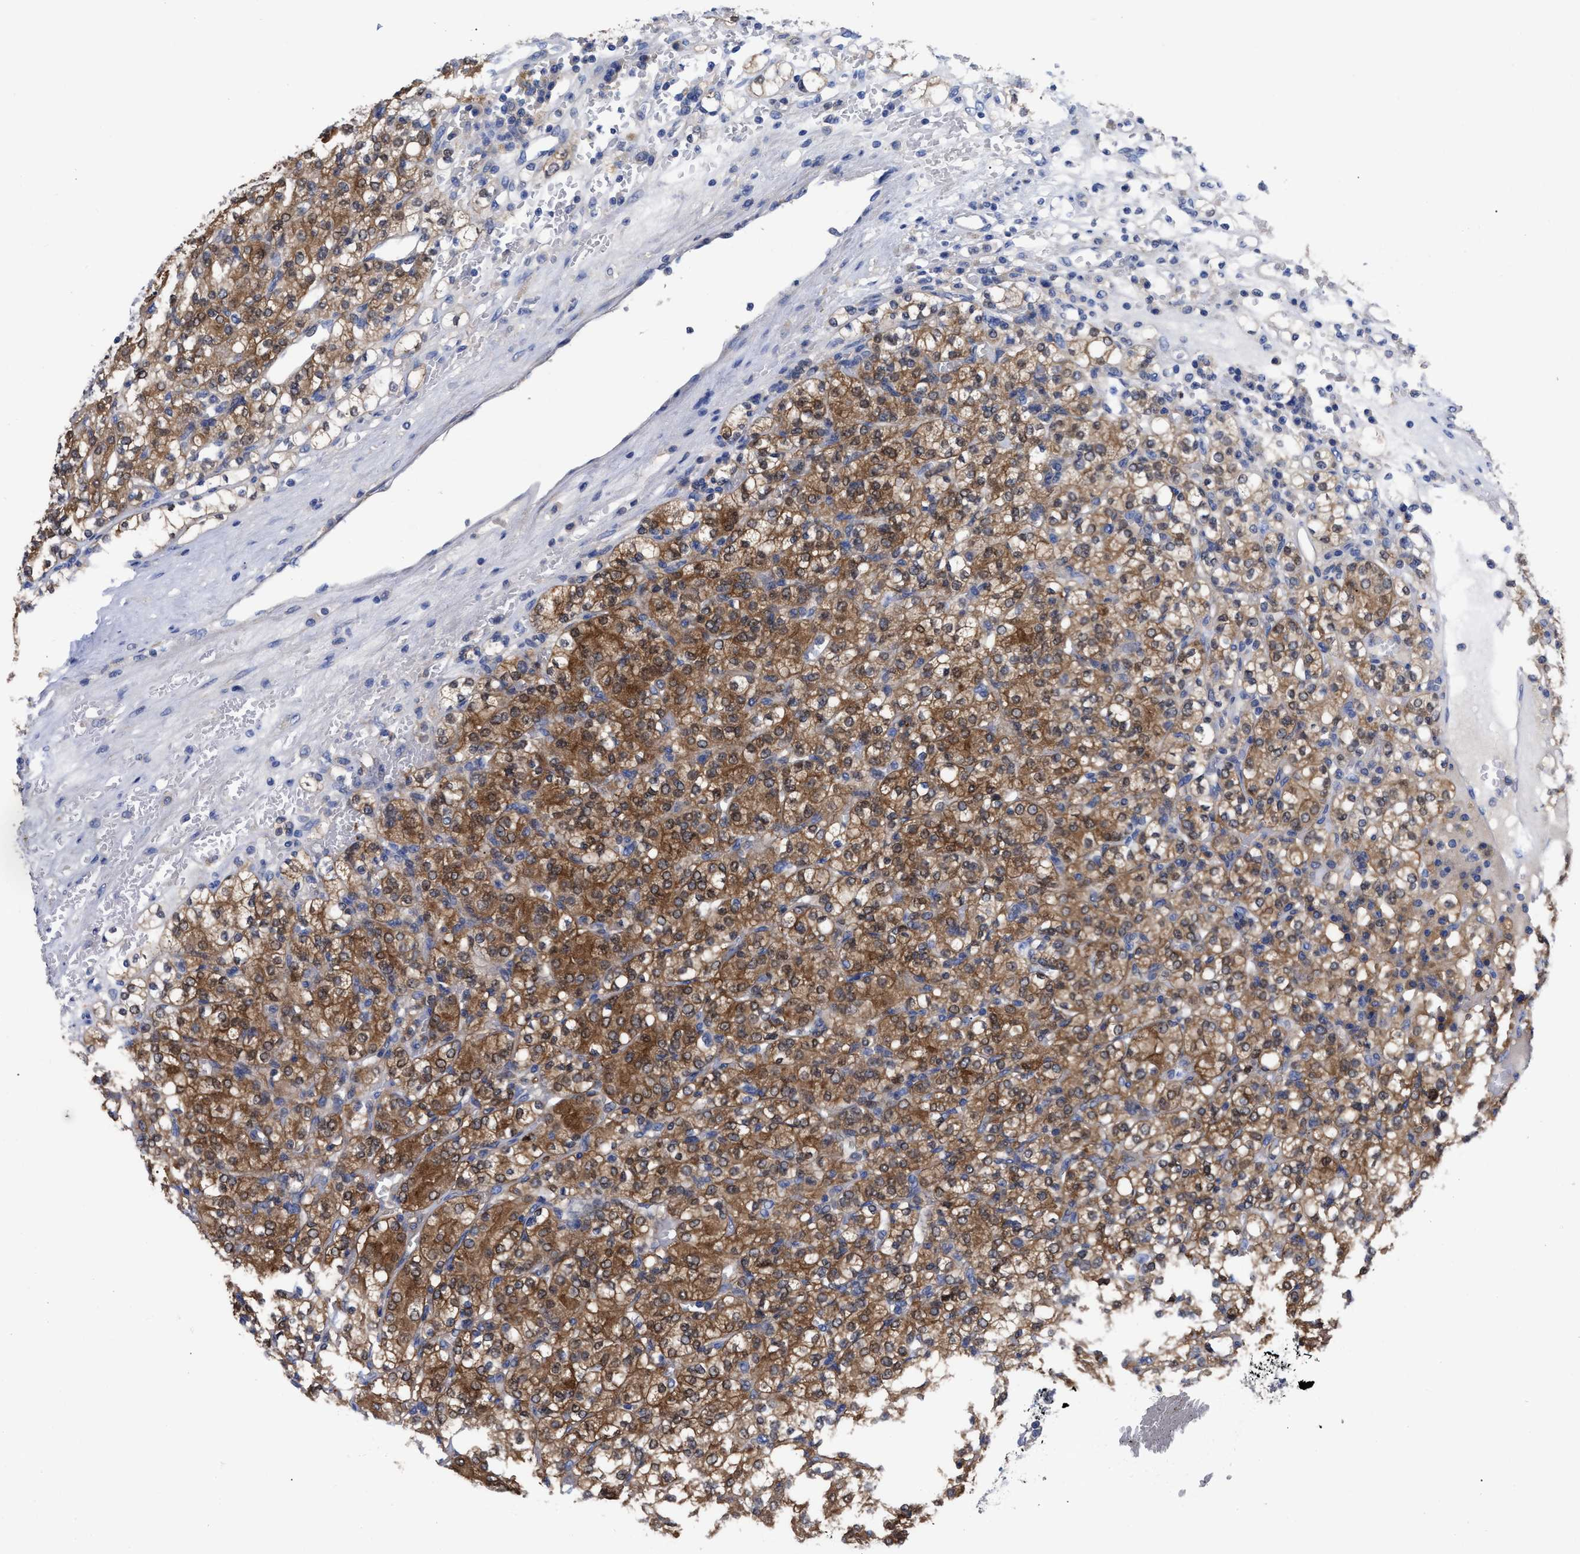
{"staining": {"intensity": "moderate", "quantity": ">75%", "location": "cytoplasmic/membranous"}, "tissue": "renal cancer", "cell_type": "Tumor cells", "image_type": "cancer", "snomed": [{"axis": "morphology", "description": "Adenocarcinoma, NOS"}, {"axis": "topography", "description": "Kidney"}], "caption": "Protein staining of renal cancer (adenocarcinoma) tissue exhibits moderate cytoplasmic/membranous staining in approximately >75% of tumor cells.", "gene": "RBKS", "patient": {"sex": "male", "age": 77}}